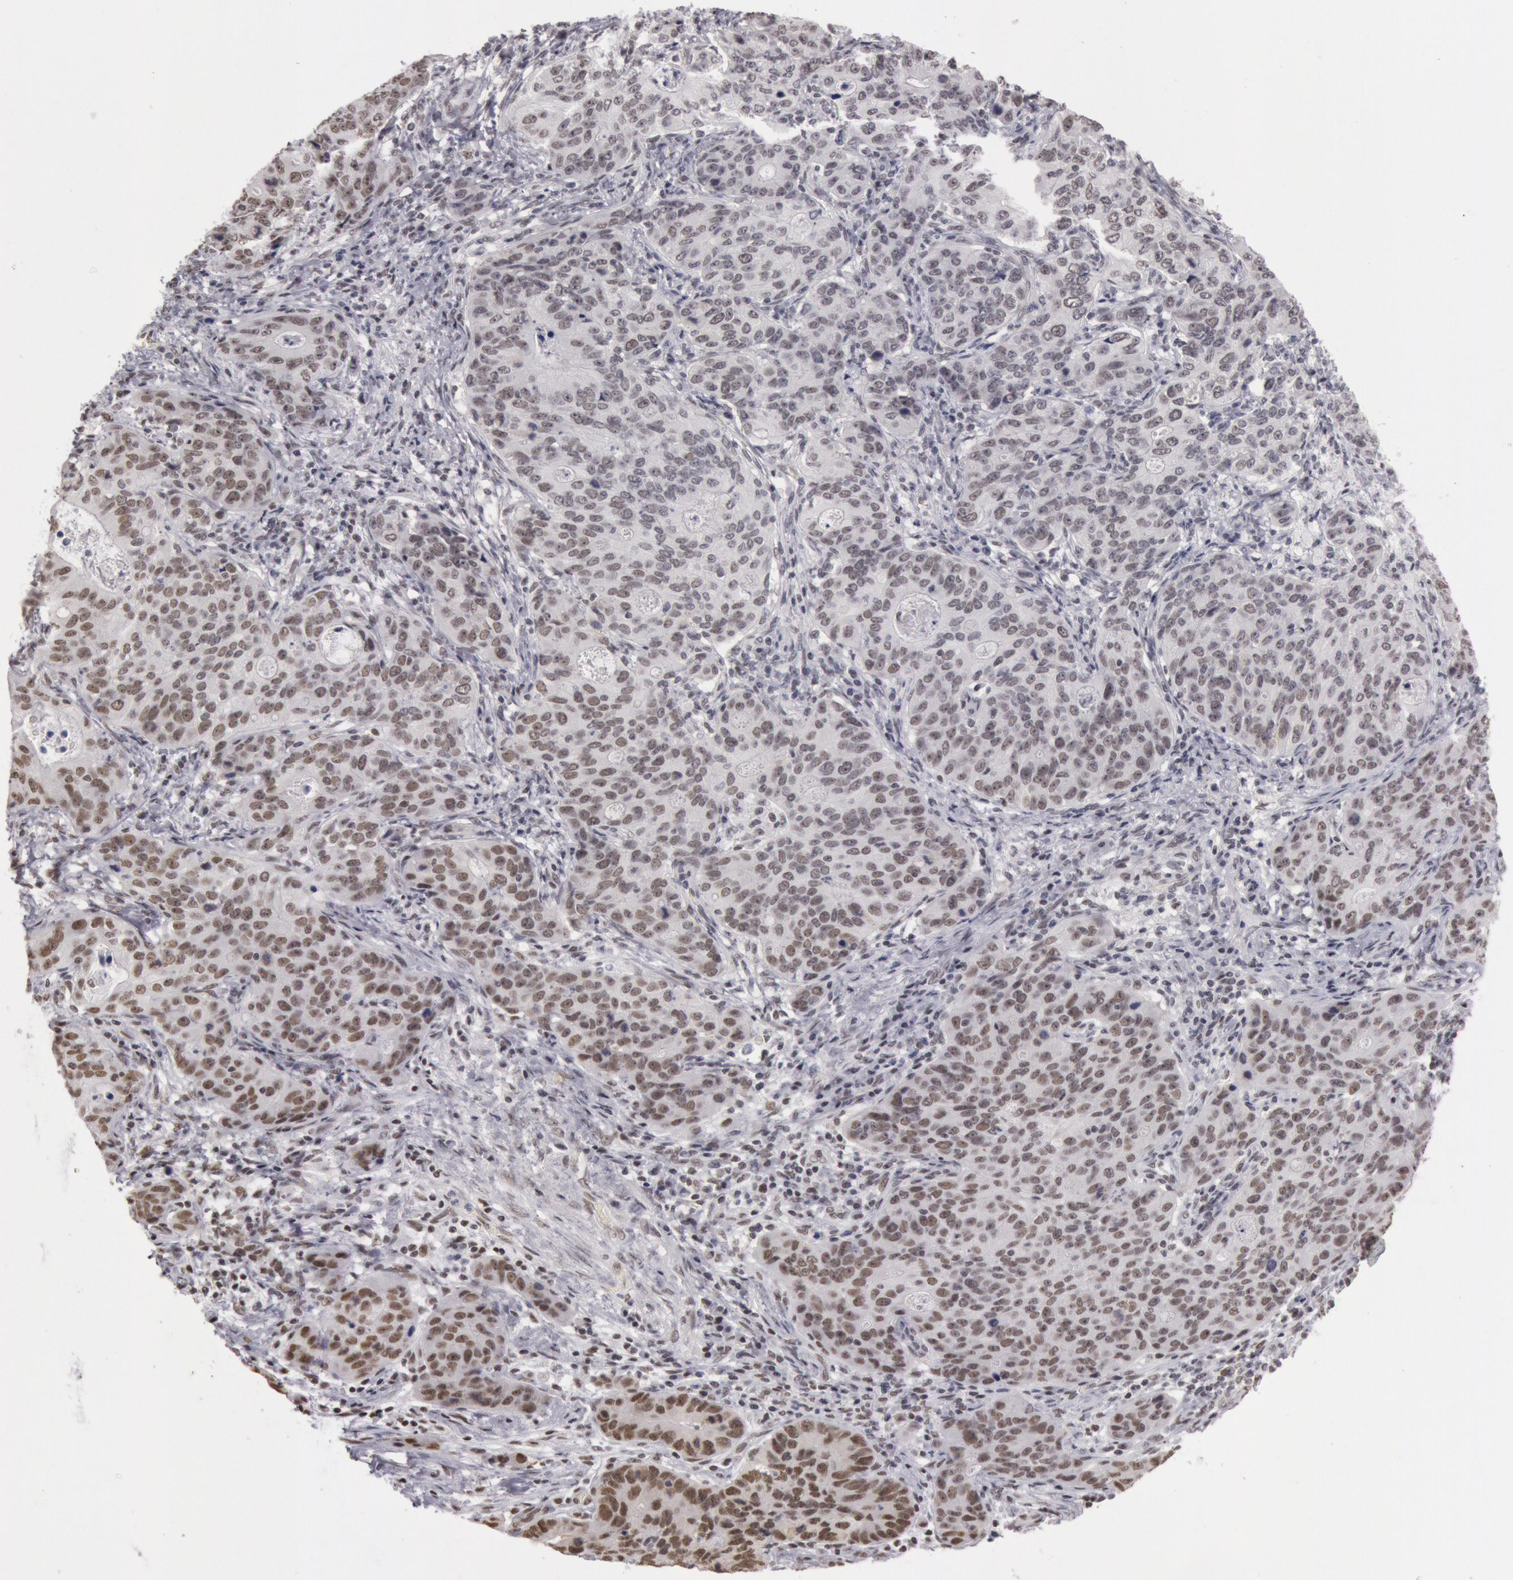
{"staining": {"intensity": "weak", "quantity": ">75%", "location": "nuclear"}, "tissue": "stomach cancer", "cell_type": "Tumor cells", "image_type": "cancer", "snomed": [{"axis": "morphology", "description": "Adenocarcinoma, NOS"}, {"axis": "topography", "description": "Esophagus"}, {"axis": "topography", "description": "Stomach"}], "caption": "Protein staining of adenocarcinoma (stomach) tissue reveals weak nuclear staining in approximately >75% of tumor cells. (IHC, brightfield microscopy, high magnification).", "gene": "ESS2", "patient": {"sex": "male", "age": 74}}